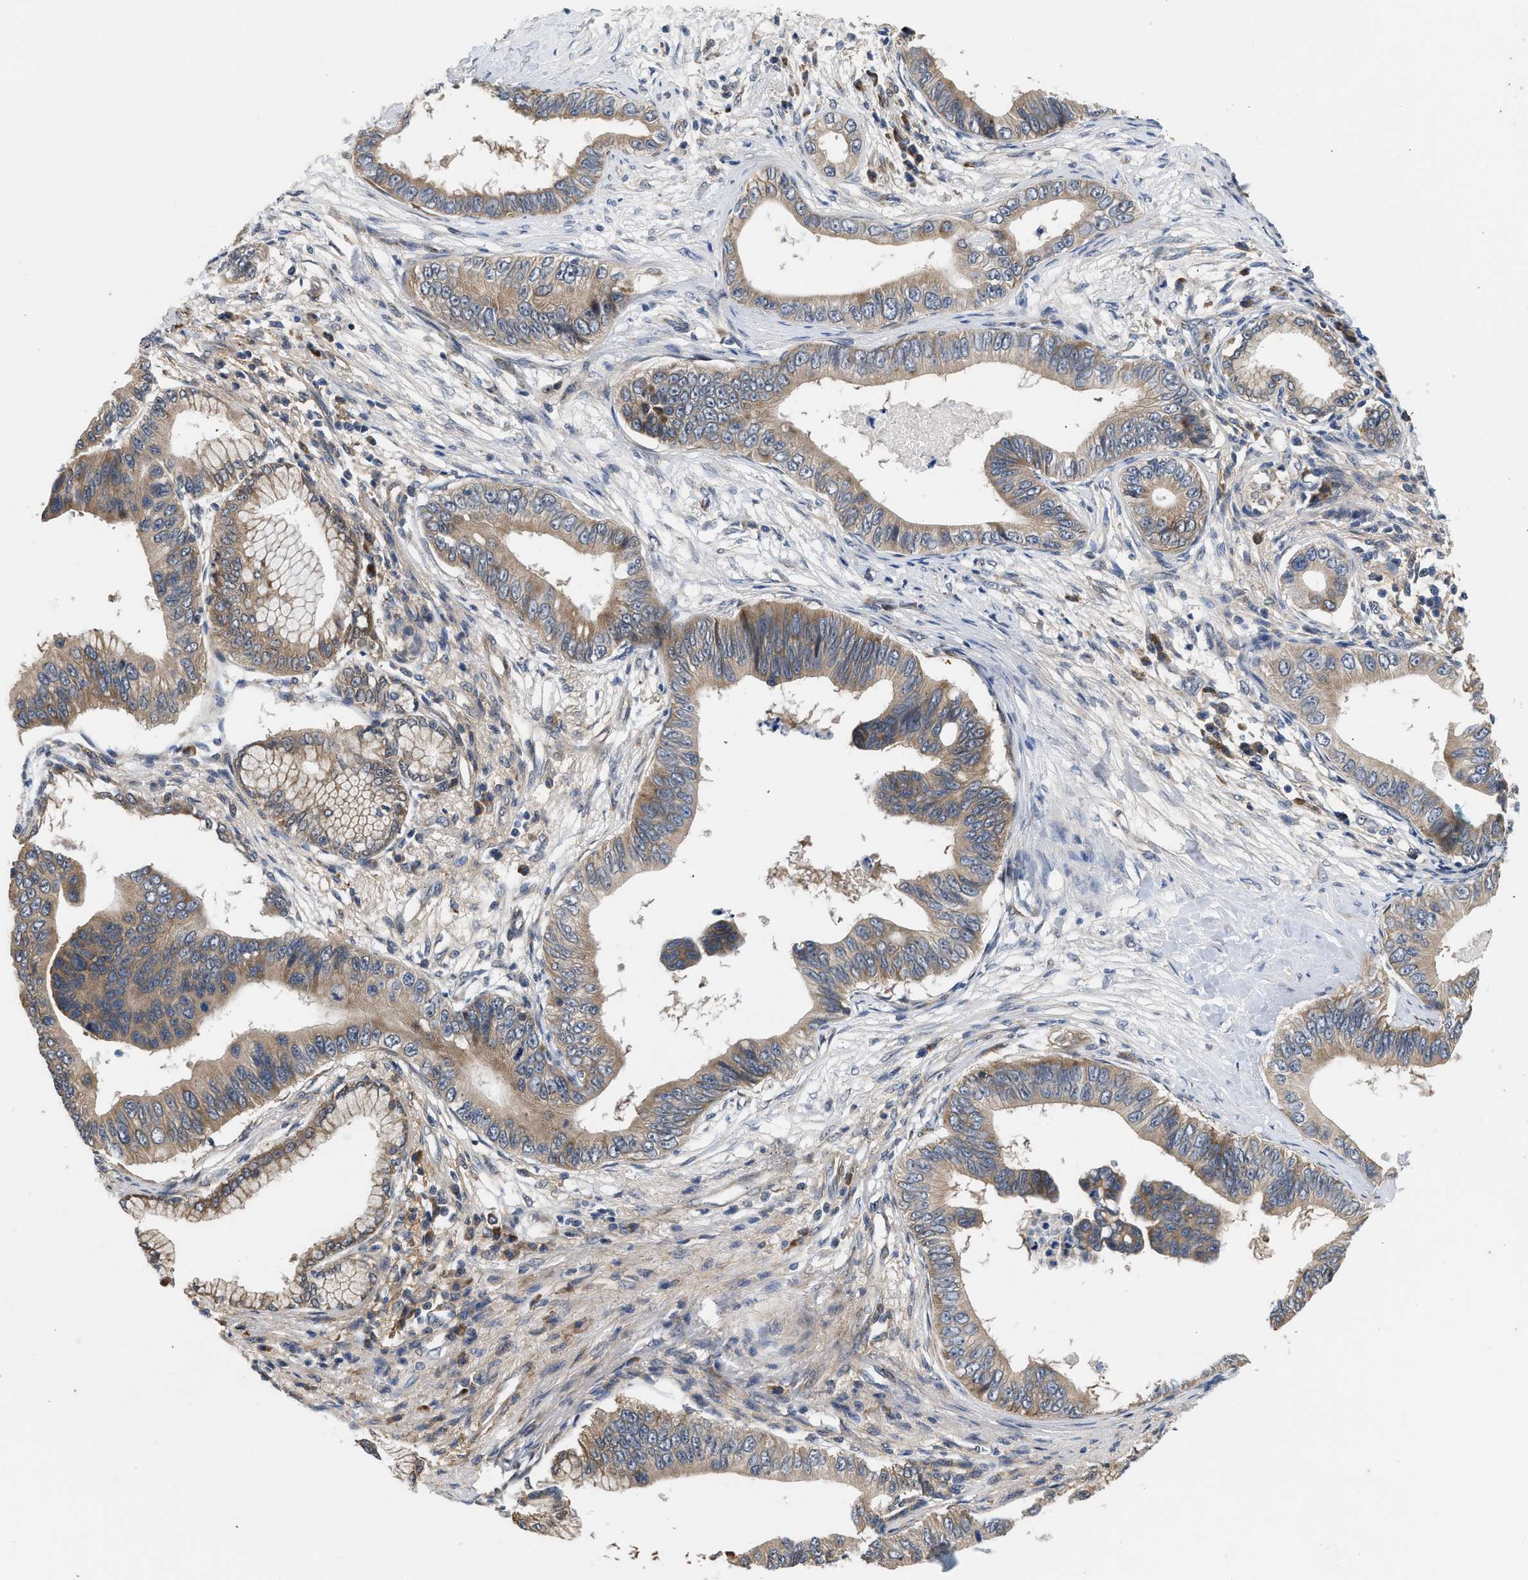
{"staining": {"intensity": "weak", "quantity": ">75%", "location": "cytoplasmic/membranous"}, "tissue": "pancreatic cancer", "cell_type": "Tumor cells", "image_type": "cancer", "snomed": [{"axis": "morphology", "description": "Adenocarcinoma, NOS"}, {"axis": "topography", "description": "Pancreas"}], "caption": "A photomicrograph showing weak cytoplasmic/membranous expression in approximately >75% of tumor cells in pancreatic adenocarcinoma, as visualized by brown immunohistochemical staining.", "gene": "POLG2", "patient": {"sex": "male", "age": 77}}